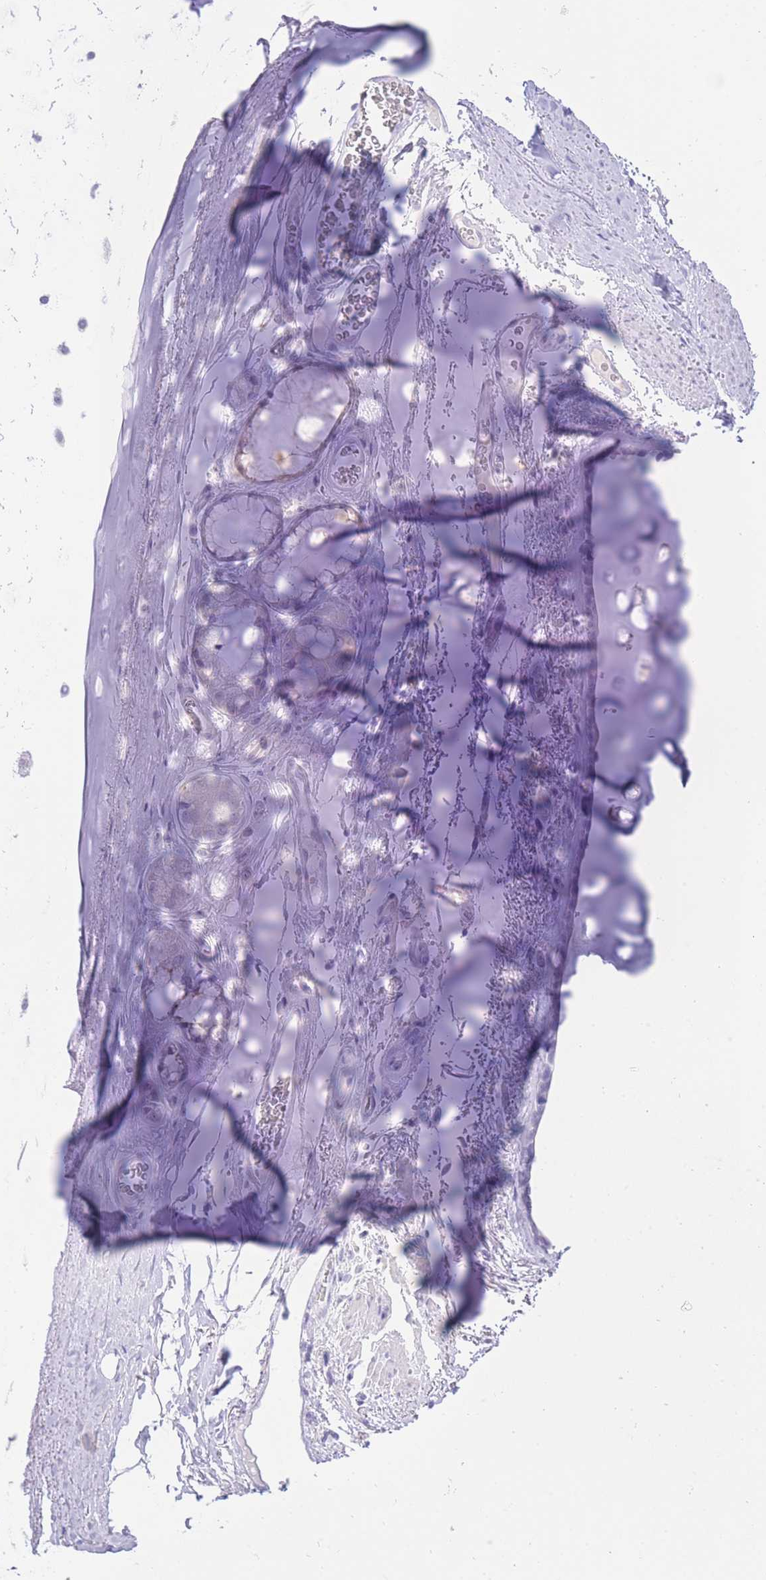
{"staining": {"intensity": "negative", "quantity": "none", "location": "none"}, "tissue": "adipose tissue", "cell_type": "Adipocytes", "image_type": "normal", "snomed": [{"axis": "morphology", "description": "Normal tissue, NOS"}, {"axis": "topography", "description": "Cartilage tissue"}], "caption": "The histopathology image reveals no staining of adipocytes in unremarkable adipose tissue.", "gene": "ZNF212", "patient": {"sex": "male", "age": 66}}